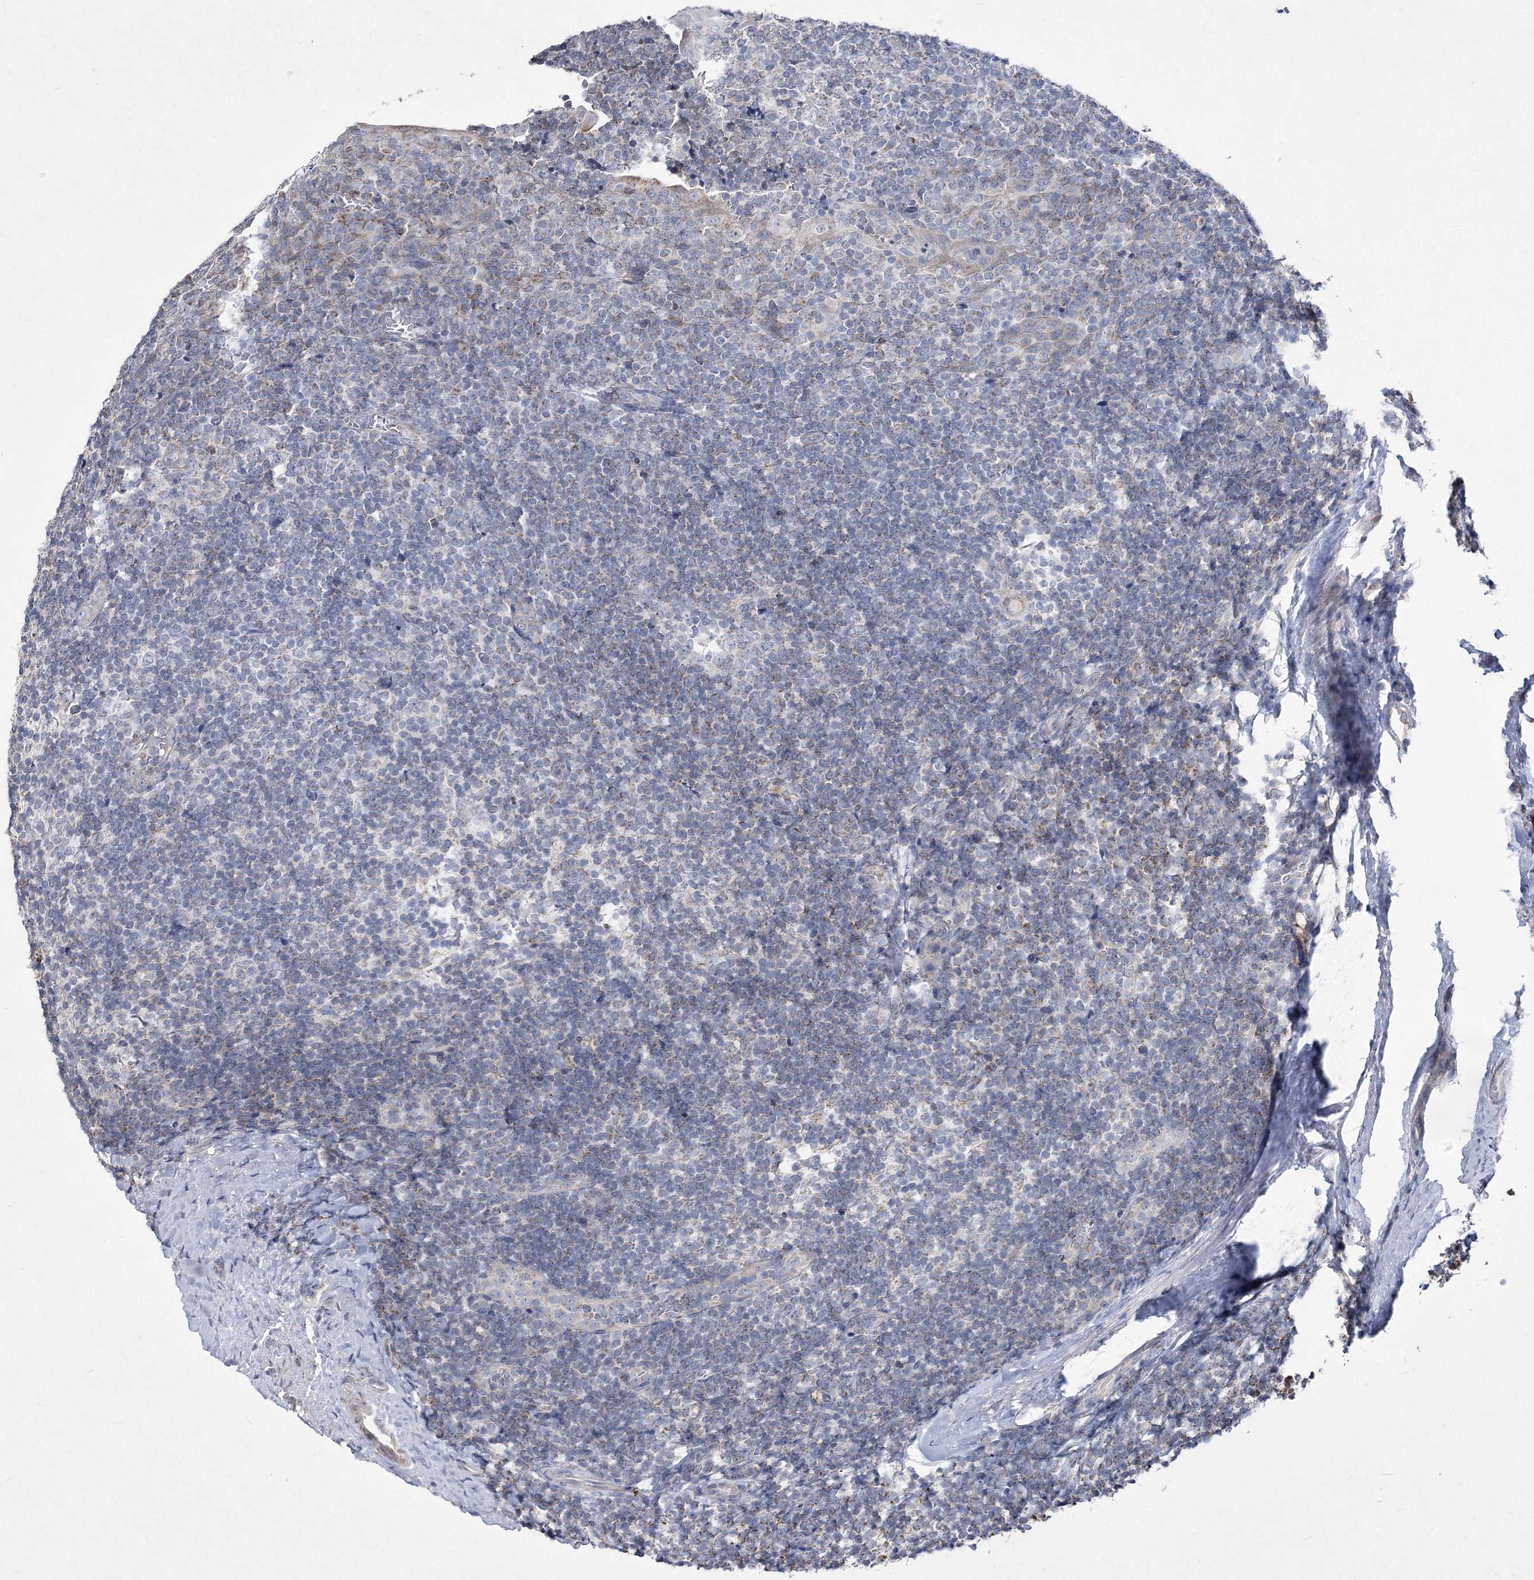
{"staining": {"intensity": "weak", "quantity": "25%-75%", "location": "cytoplasmic/membranous"}, "tissue": "tonsil", "cell_type": "Germinal center cells", "image_type": "normal", "snomed": [{"axis": "morphology", "description": "Normal tissue, NOS"}, {"axis": "topography", "description": "Tonsil"}], "caption": "This is a histology image of immunohistochemistry (IHC) staining of normal tonsil, which shows weak staining in the cytoplasmic/membranous of germinal center cells.", "gene": "PDHB", "patient": {"sex": "male", "age": 37}}